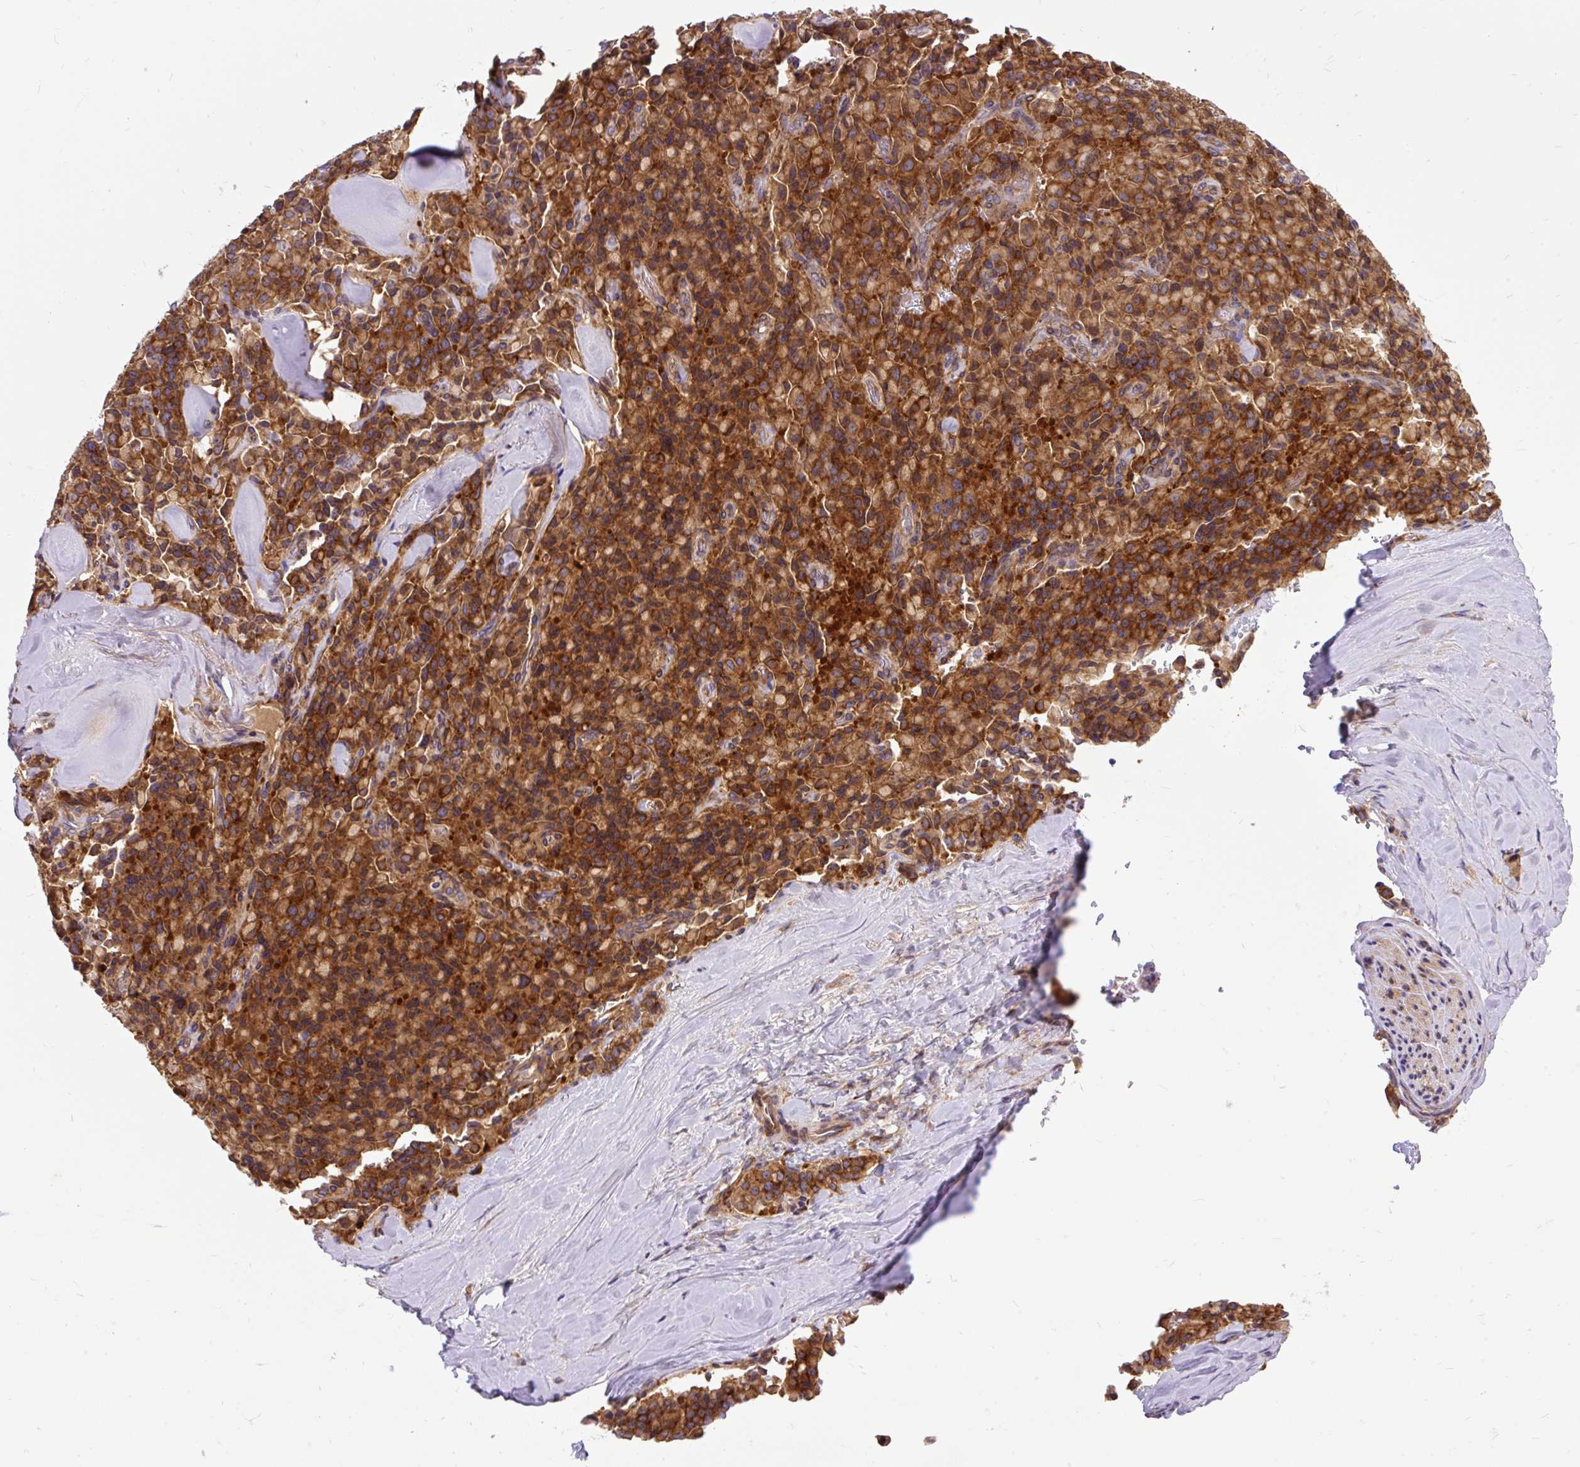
{"staining": {"intensity": "strong", "quantity": ">75%", "location": "cytoplasmic/membranous"}, "tissue": "pancreatic cancer", "cell_type": "Tumor cells", "image_type": "cancer", "snomed": [{"axis": "morphology", "description": "Adenocarcinoma, NOS"}, {"axis": "topography", "description": "Pancreas"}], "caption": "About >75% of tumor cells in human pancreatic cancer (adenocarcinoma) exhibit strong cytoplasmic/membranous protein expression as visualized by brown immunohistochemical staining.", "gene": "TRIM17", "patient": {"sex": "male", "age": 65}}